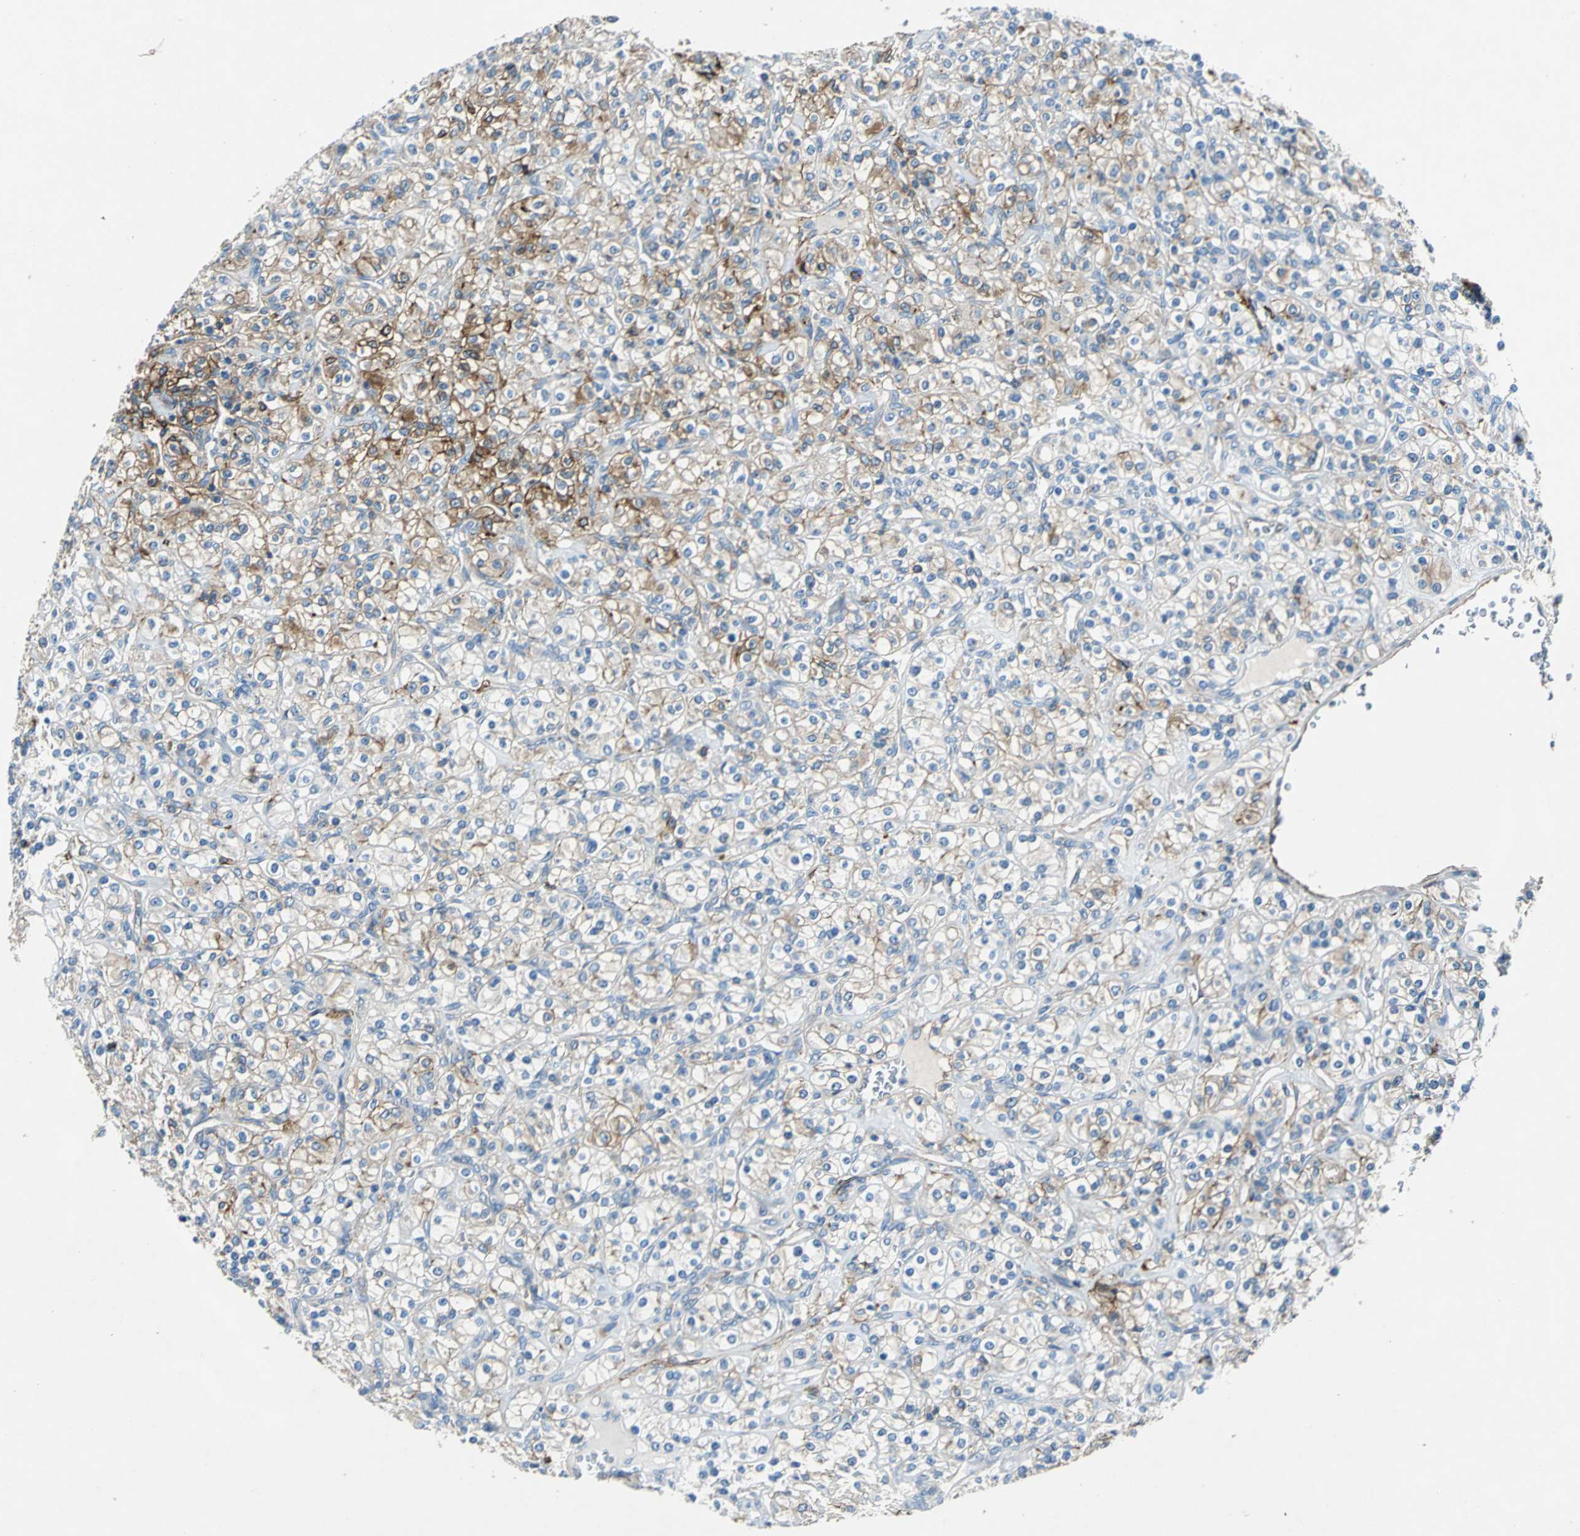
{"staining": {"intensity": "moderate", "quantity": ">75%", "location": "cytoplasmic/membranous"}, "tissue": "renal cancer", "cell_type": "Tumor cells", "image_type": "cancer", "snomed": [{"axis": "morphology", "description": "Adenocarcinoma, NOS"}, {"axis": "topography", "description": "Kidney"}], "caption": "This histopathology image exhibits renal cancer stained with IHC to label a protein in brown. The cytoplasmic/membranous of tumor cells show moderate positivity for the protein. Nuclei are counter-stained blue.", "gene": "RPS13", "patient": {"sex": "male", "age": 77}}